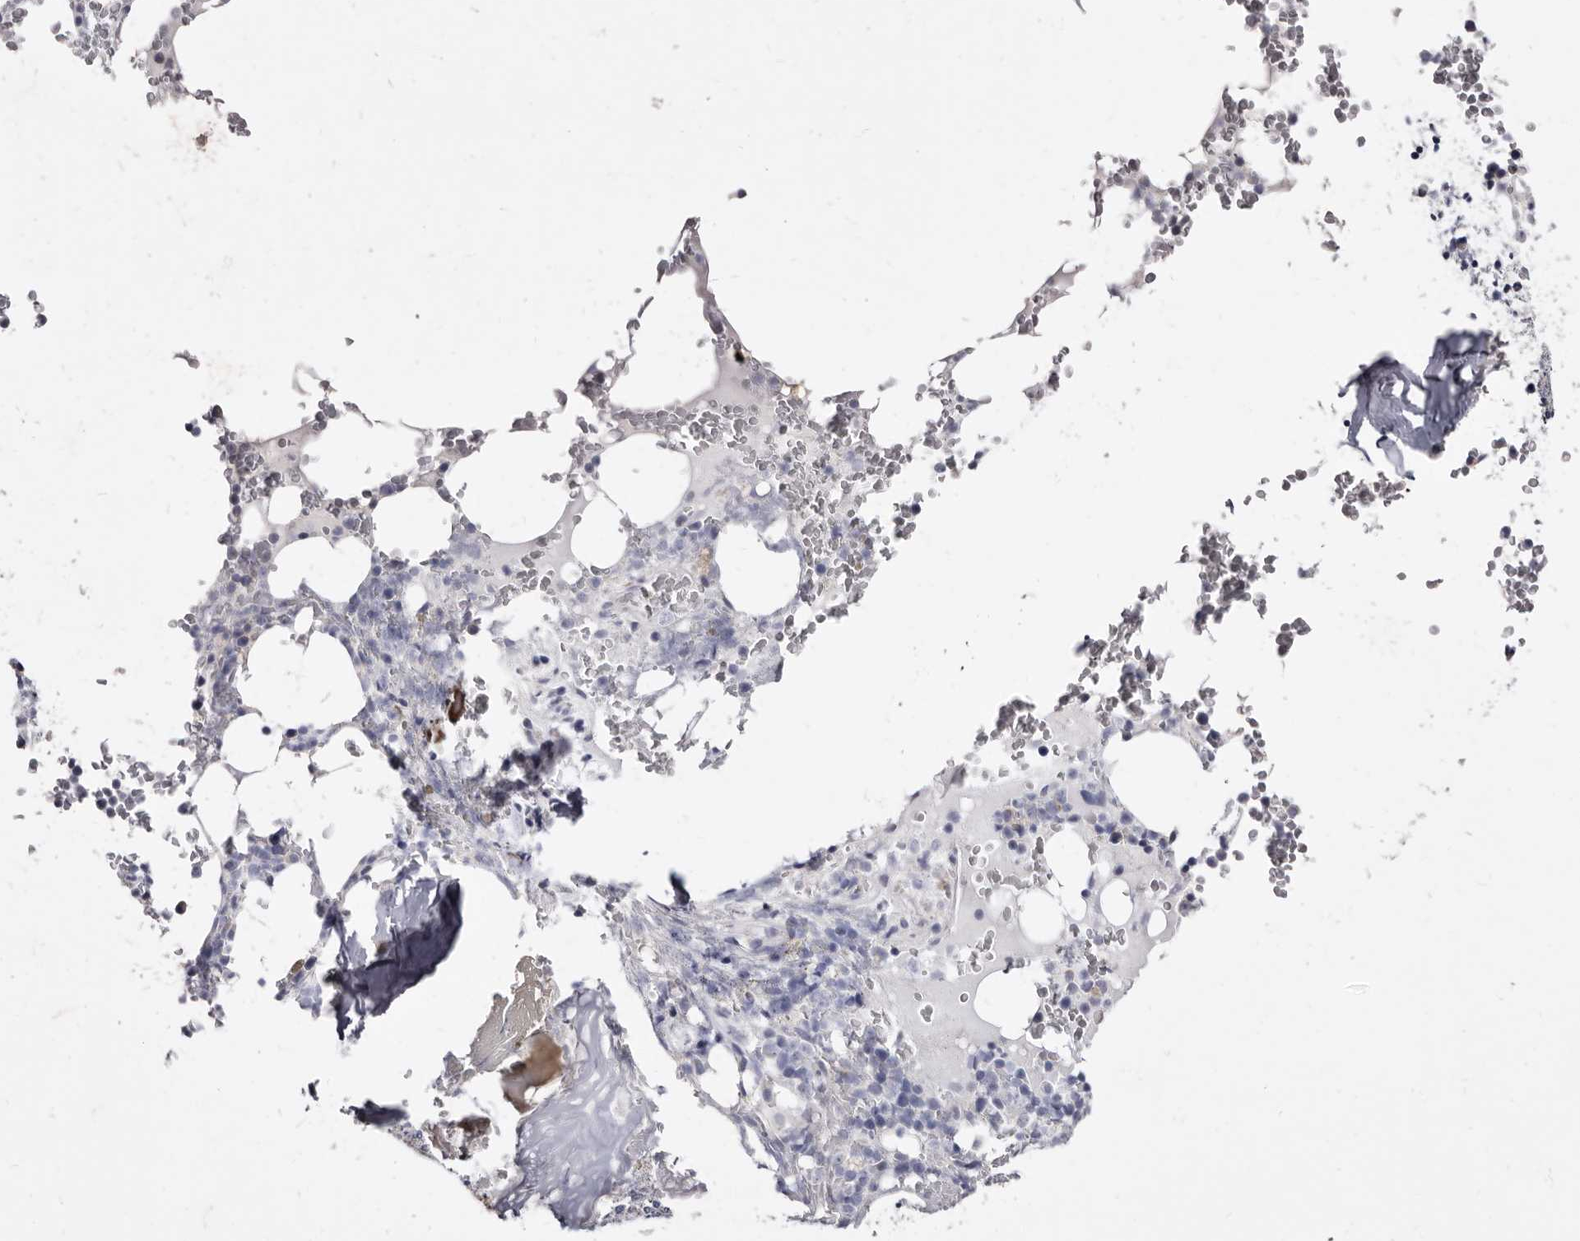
{"staining": {"intensity": "negative", "quantity": "none", "location": "none"}, "tissue": "bone marrow", "cell_type": "Hematopoietic cells", "image_type": "normal", "snomed": [{"axis": "morphology", "description": "Normal tissue, NOS"}, {"axis": "topography", "description": "Bone marrow"}], "caption": "Normal bone marrow was stained to show a protein in brown. There is no significant staining in hematopoietic cells. Brightfield microscopy of immunohistochemistry stained with DAB (brown) and hematoxylin (blue), captured at high magnification.", "gene": "CYP2E1", "patient": {"sex": "male", "age": 58}}